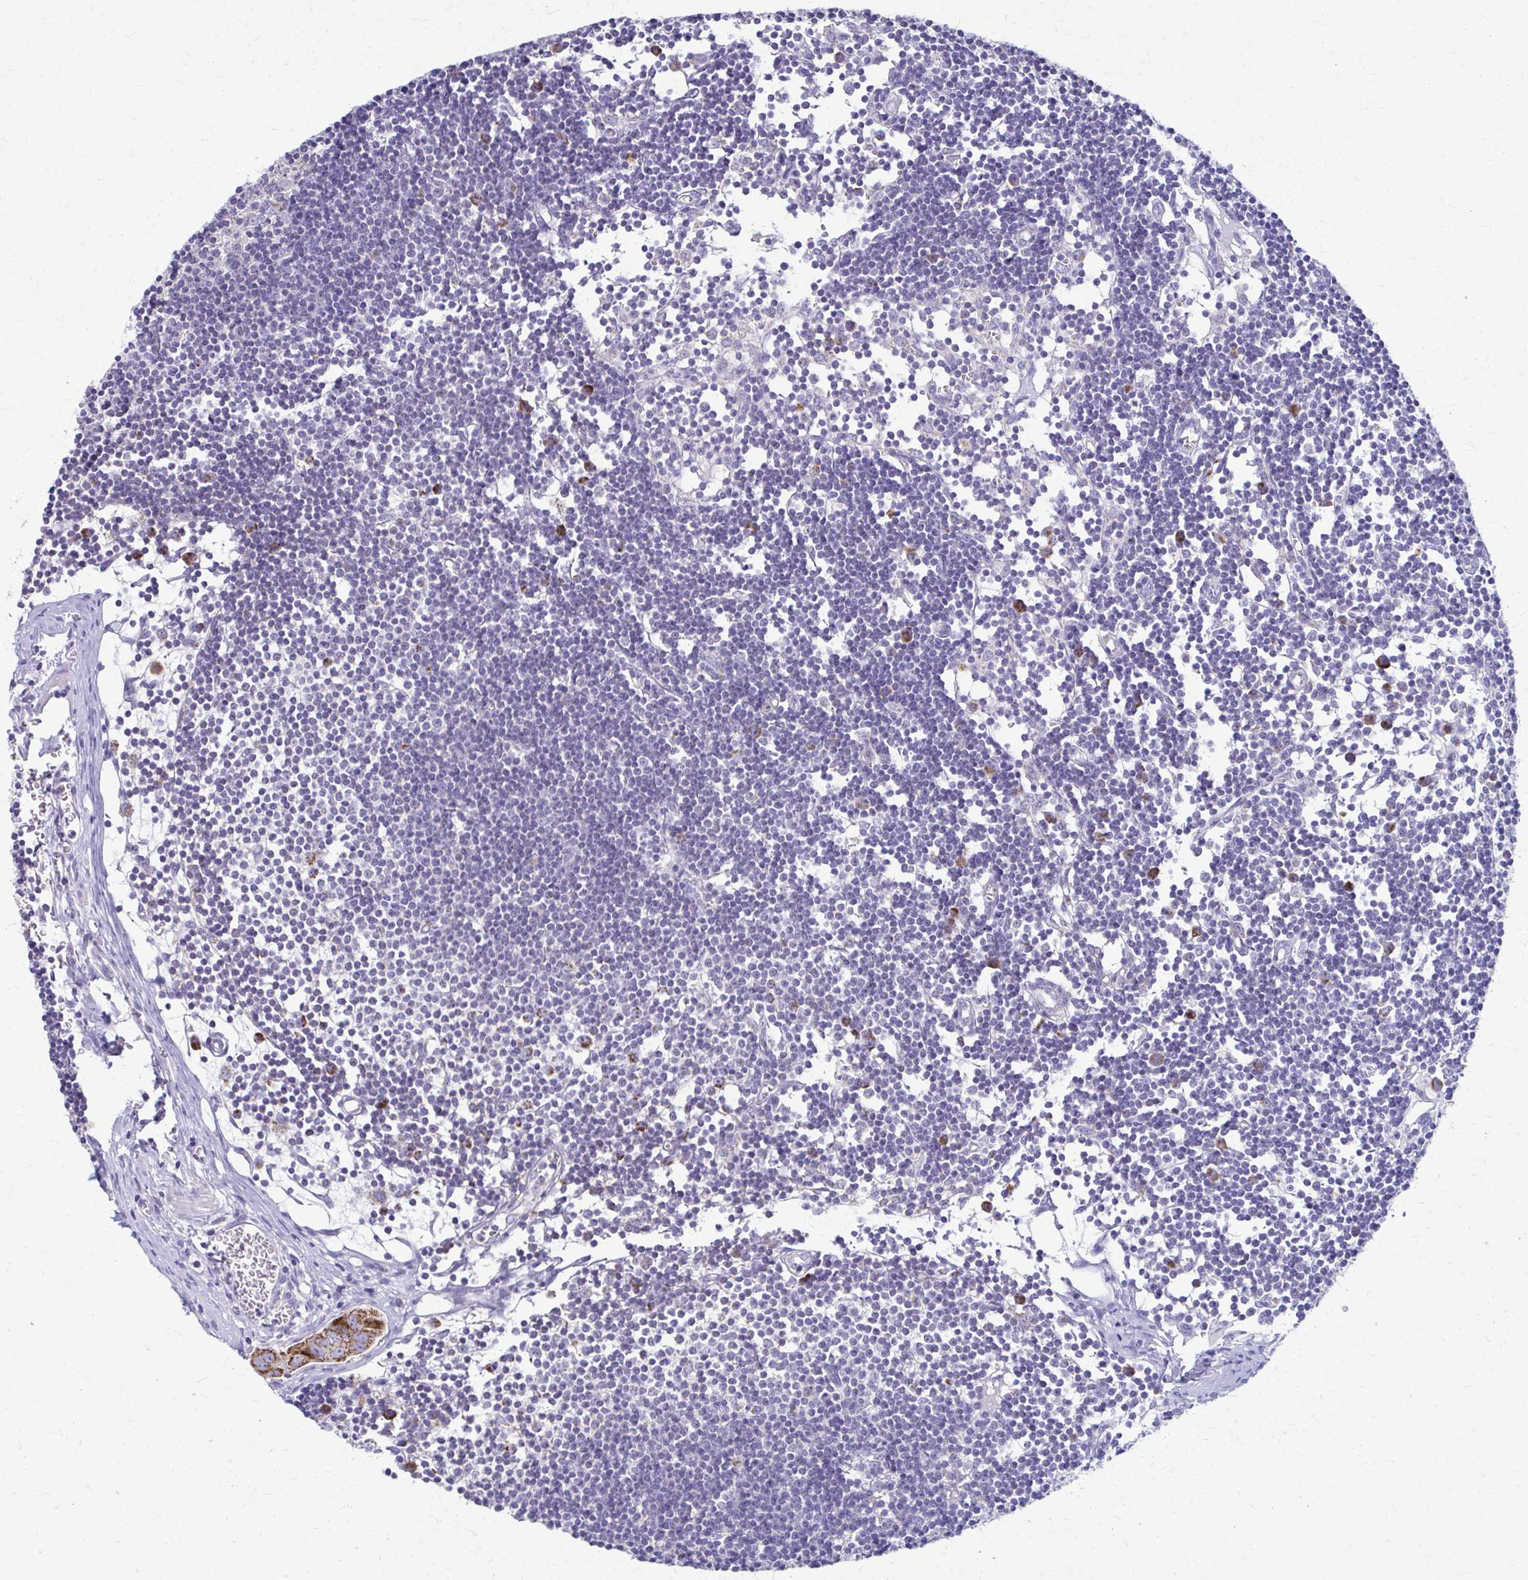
{"staining": {"intensity": "negative", "quantity": "none", "location": "none"}, "tissue": "lymph node", "cell_type": "Germinal center cells", "image_type": "normal", "snomed": [{"axis": "morphology", "description": "Normal tissue, NOS"}, {"axis": "topography", "description": "Lymph node"}], "caption": "Lymph node stained for a protein using immunohistochemistry shows no staining germinal center cells.", "gene": "SAMD13", "patient": {"sex": "female", "age": 11}}